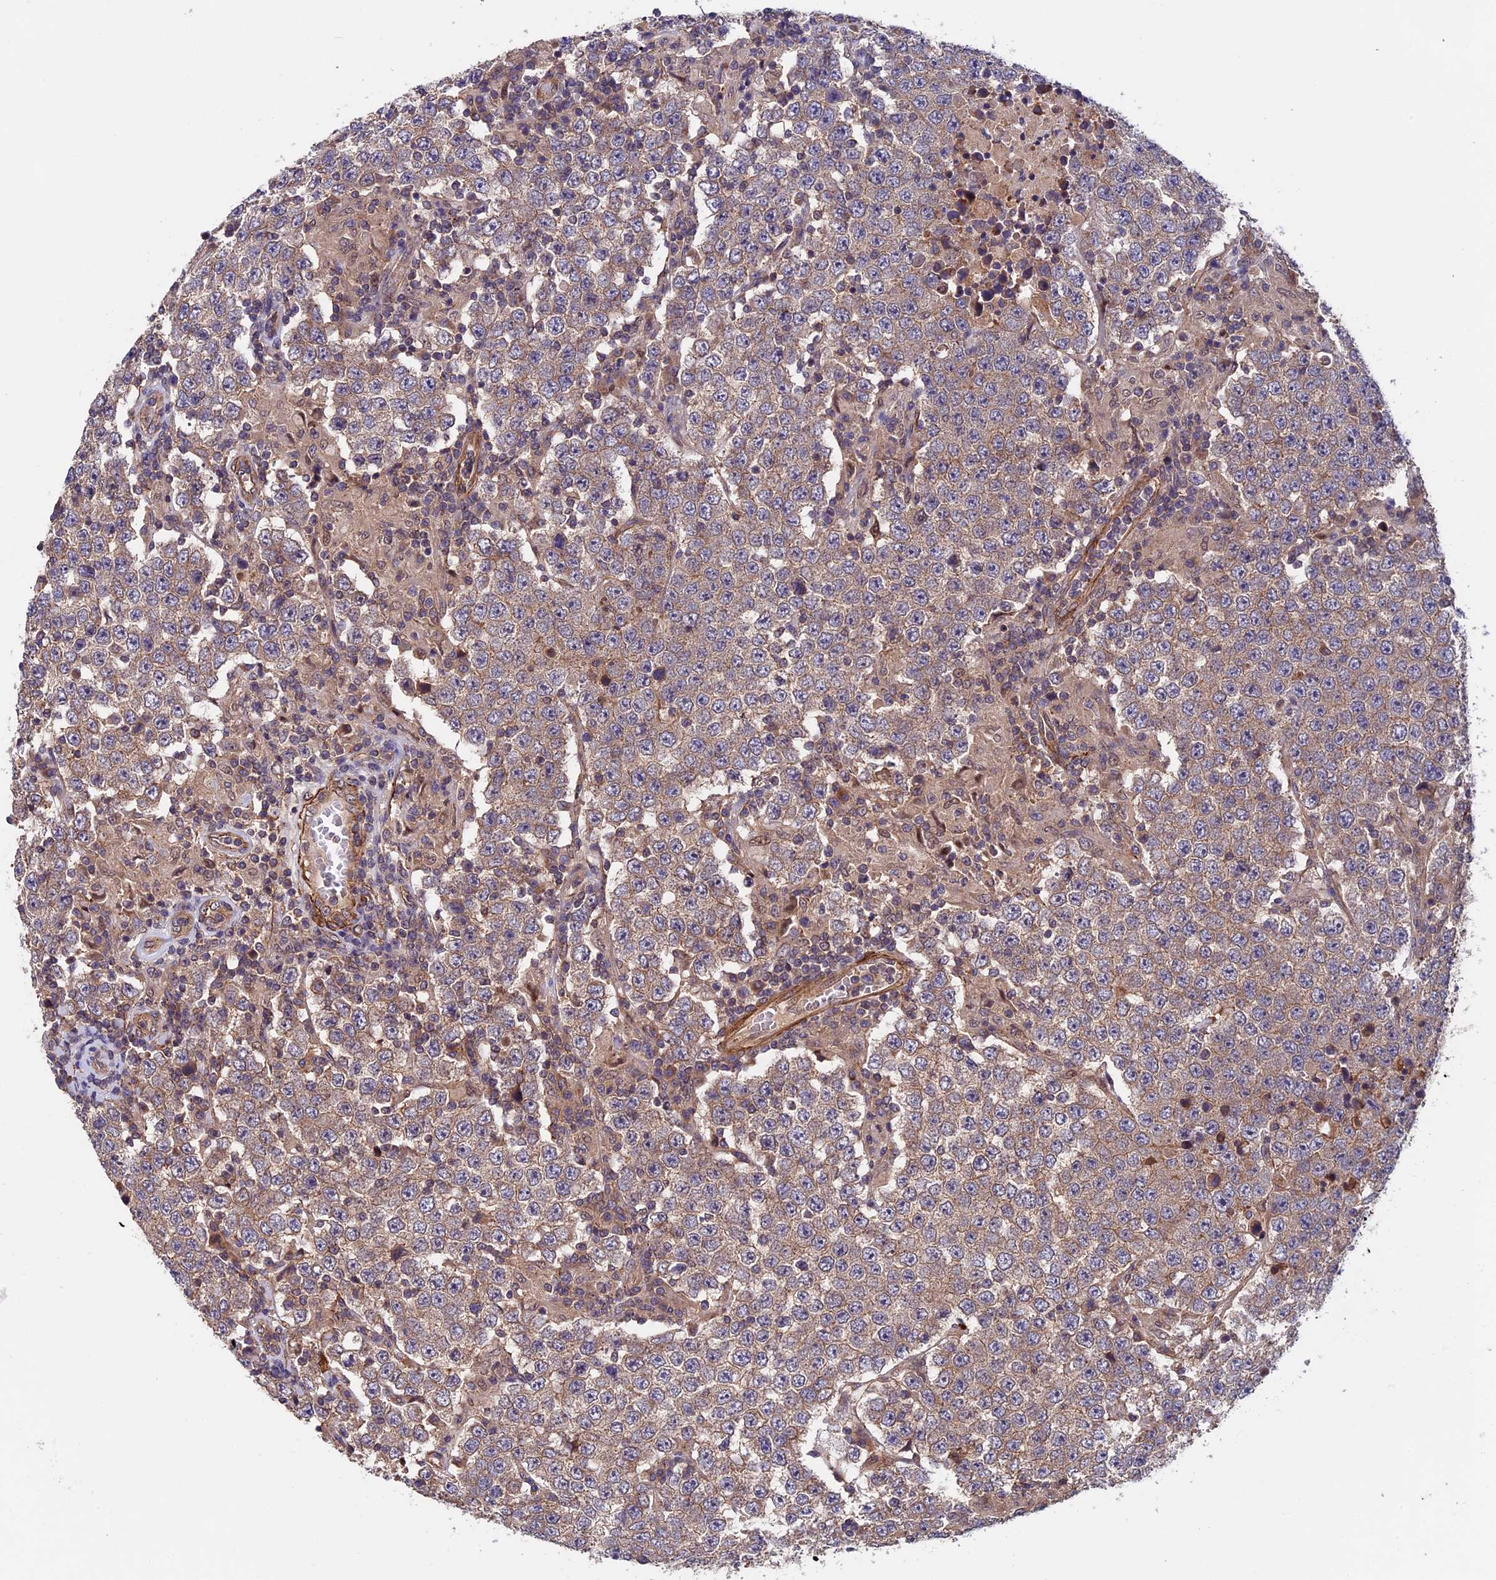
{"staining": {"intensity": "weak", "quantity": ">75%", "location": "cytoplasmic/membranous"}, "tissue": "testis cancer", "cell_type": "Tumor cells", "image_type": "cancer", "snomed": [{"axis": "morphology", "description": "Normal tissue, NOS"}, {"axis": "morphology", "description": "Urothelial carcinoma, High grade"}, {"axis": "morphology", "description": "Seminoma, NOS"}, {"axis": "morphology", "description": "Carcinoma, Embryonal, NOS"}, {"axis": "topography", "description": "Urinary bladder"}, {"axis": "topography", "description": "Testis"}], "caption": "IHC photomicrograph of neoplastic tissue: high-grade urothelial carcinoma (testis) stained using immunohistochemistry (IHC) displays low levels of weak protein expression localized specifically in the cytoplasmic/membranous of tumor cells, appearing as a cytoplasmic/membranous brown color.", "gene": "SLC9A5", "patient": {"sex": "male", "age": 41}}